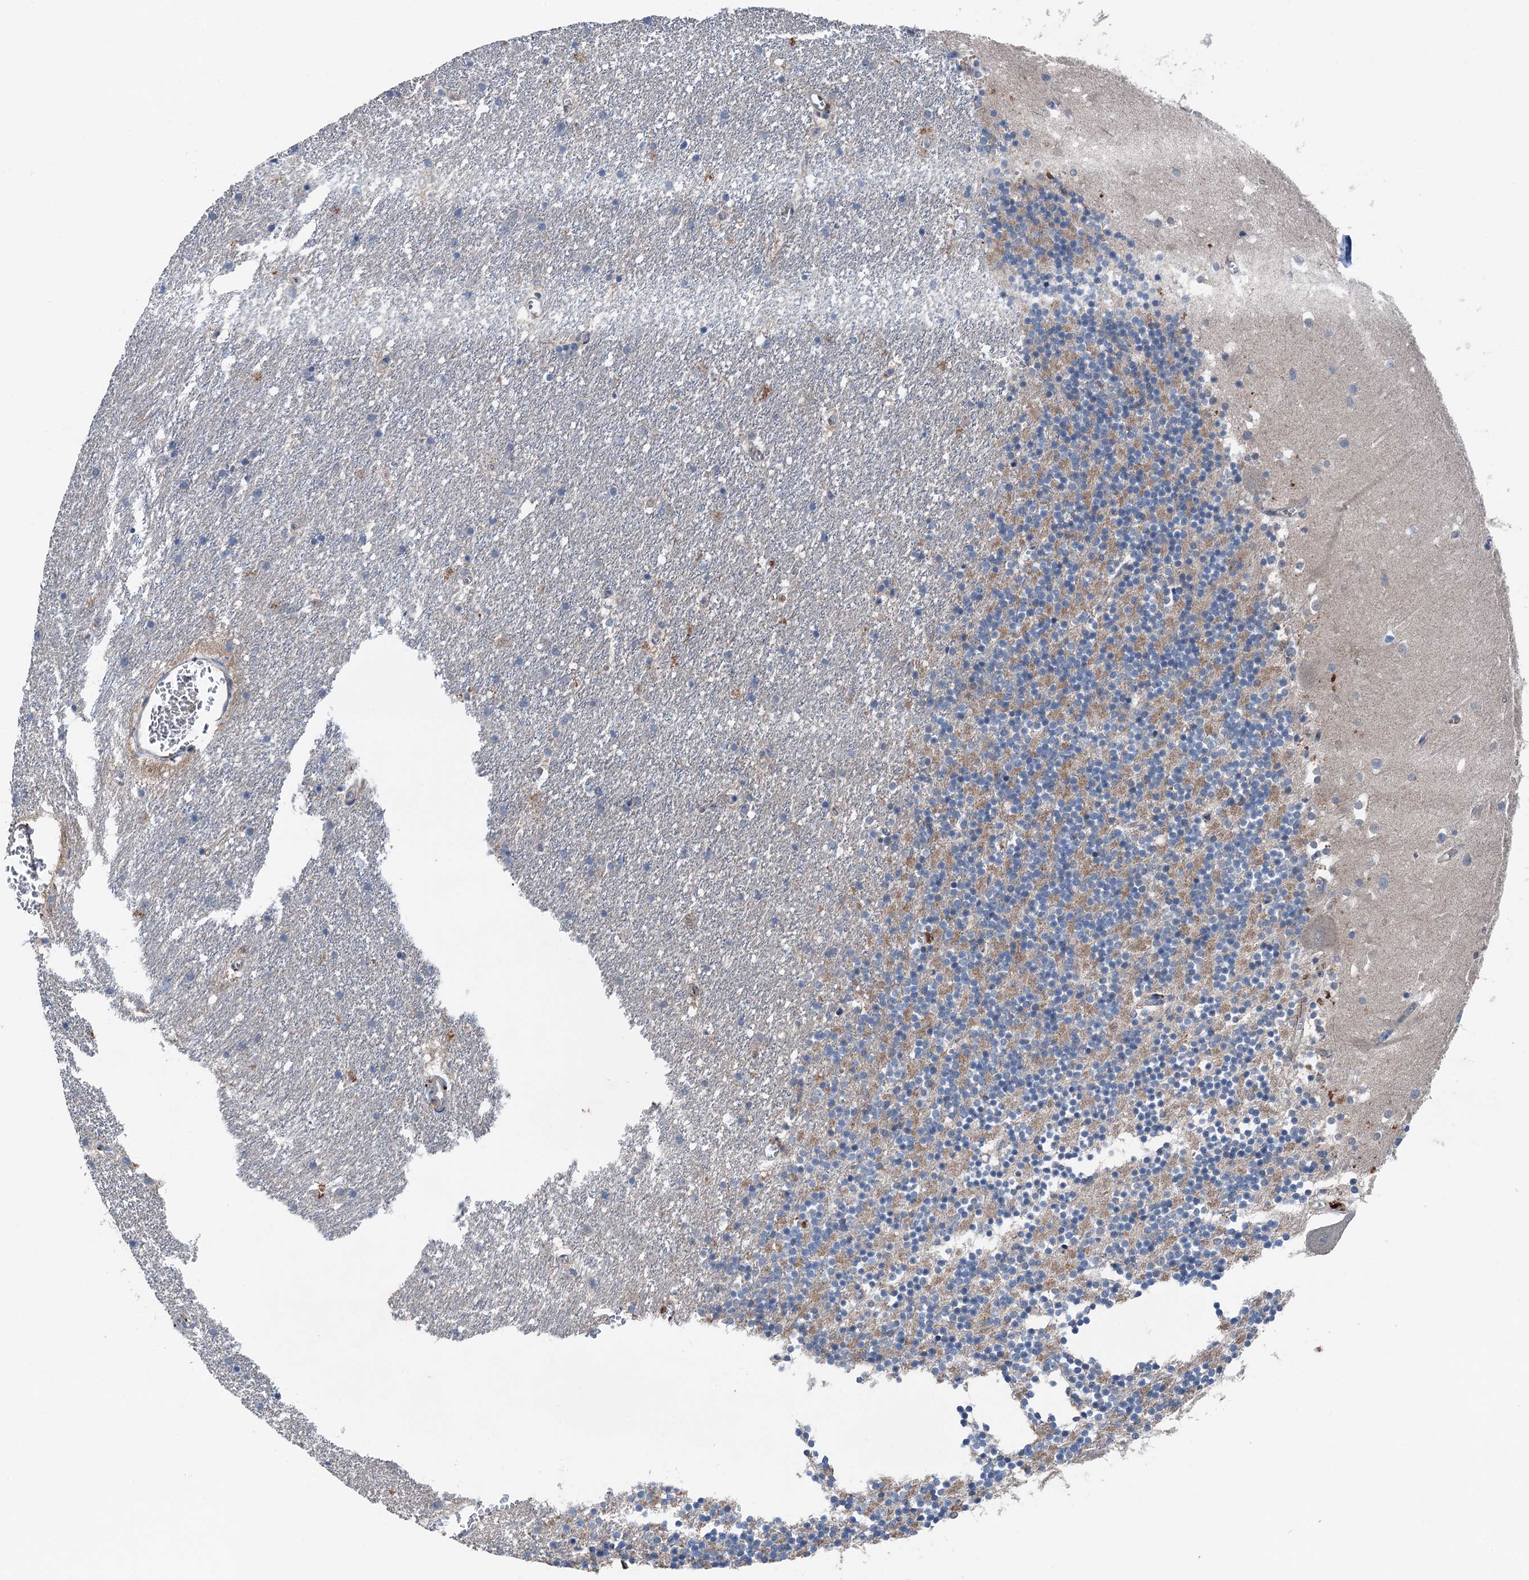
{"staining": {"intensity": "weak", "quantity": "<25%", "location": "cytoplasmic/membranous"}, "tissue": "cerebellum", "cell_type": "Cells in granular layer", "image_type": "normal", "snomed": [{"axis": "morphology", "description": "Normal tissue, NOS"}, {"axis": "topography", "description": "Cerebellum"}], "caption": "Cells in granular layer are negative for brown protein staining in benign cerebellum. Brightfield microscopy of IHC stained with DAB (3,3'-diaminobenzidine) (brown) and hematoxylin (blue), captured at high magnification.", "gene": "SLC2A10", "patient": {"sex": "male", "age": 54}}